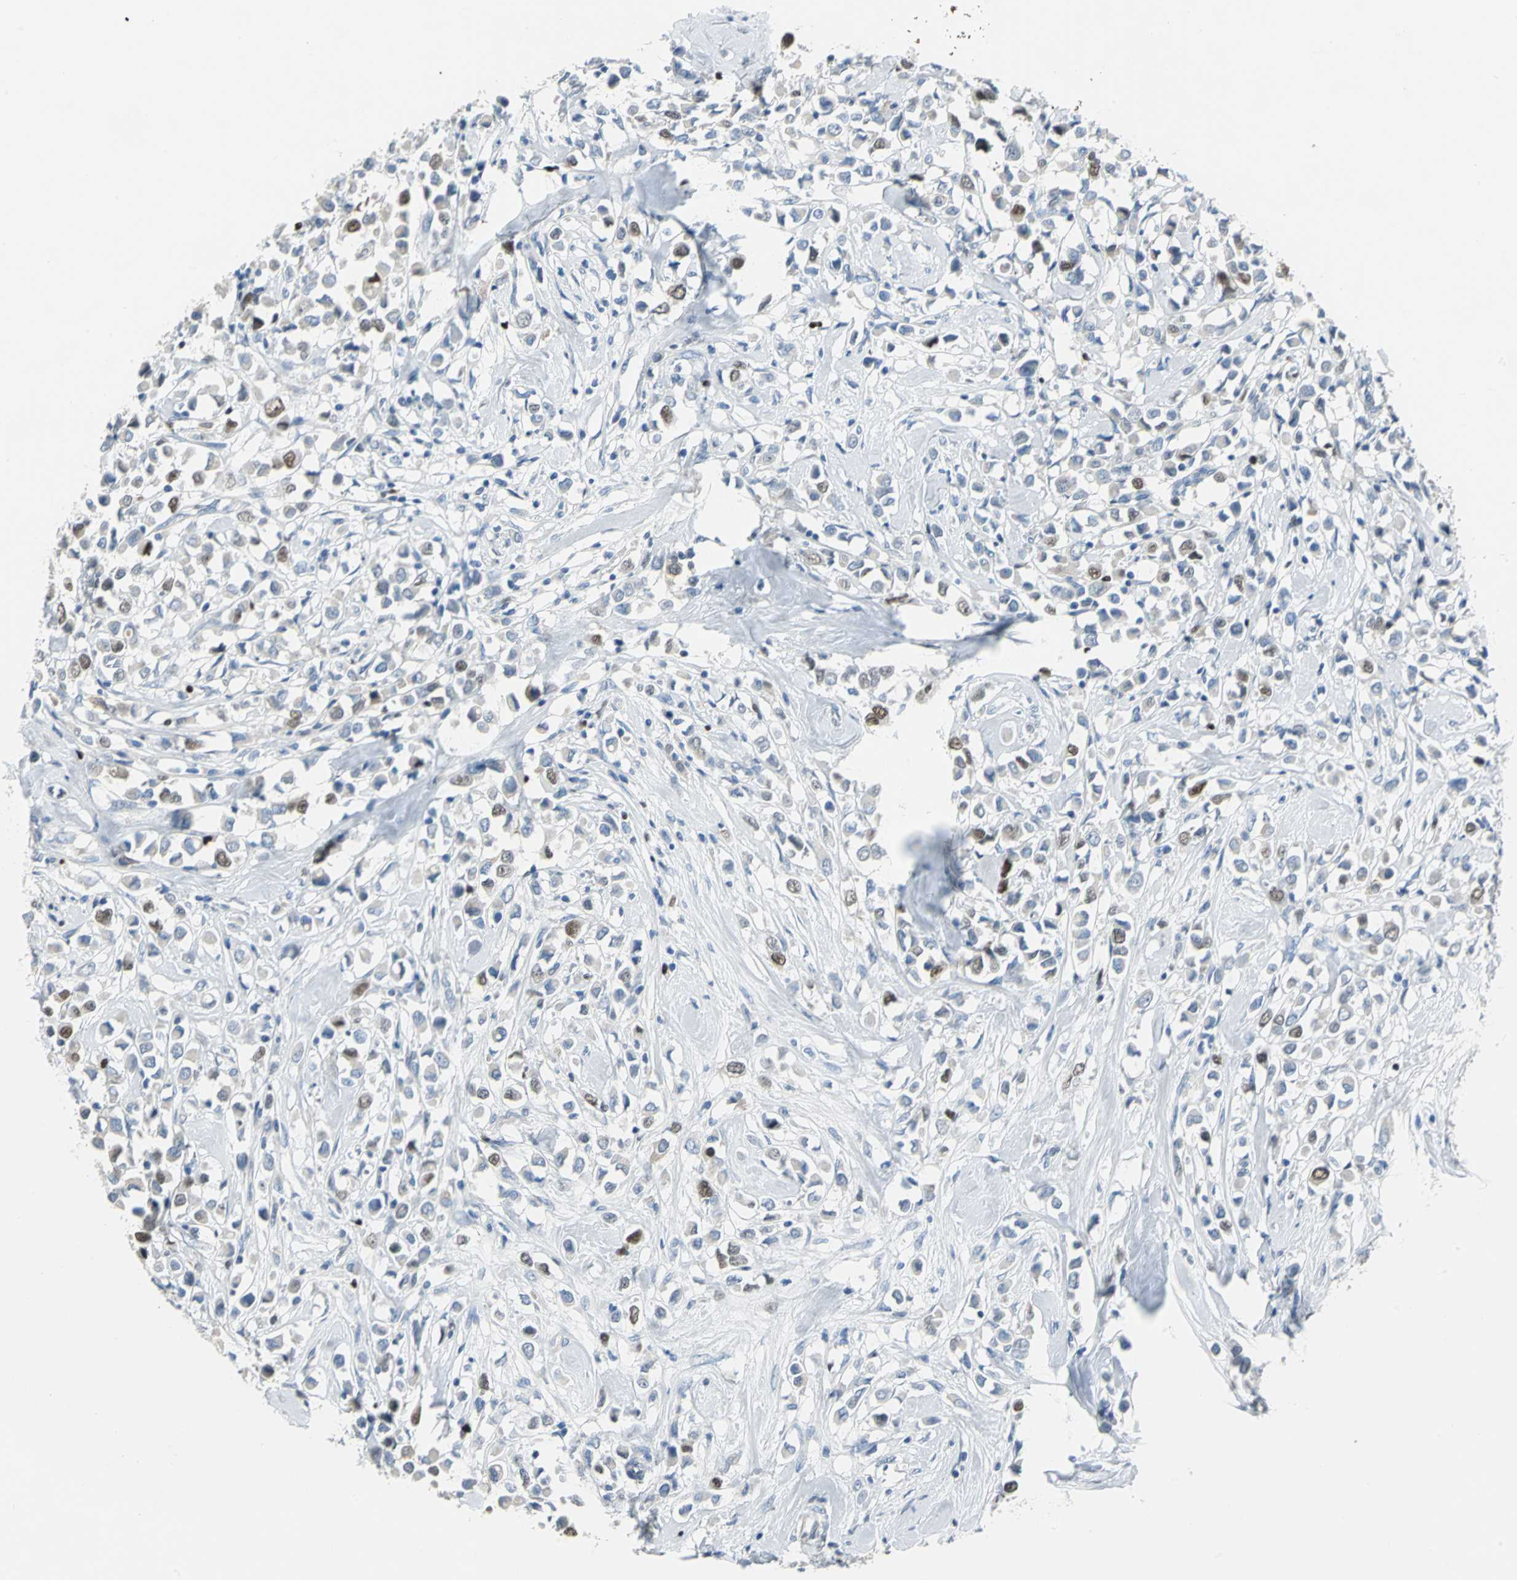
{"staining": {"intensity": "strong", "quantity": "<25%", "location": "nuclear"}, "tissue": "breast cancer", "cell_type": "Tumor cells", "image_type": "cancer", "snomed": [{"axis": "morphology", "description": "Duct carcinoma"}, {"axis": "topography", "description": "Breast"}], "caption": "Immunohistochemistry (DAB (3,3'-diaminobenzidine)) staining of human breast cancer shows strong nuclear protein staining in approximately <25% of tumor cells. (Stains: DAB (3,3'-diaminobenzidine) in brown, nuclei in blue, Microscopy: brightfield microscopy at high magnification).", "gene": "MCM4", "patient": {"sex": "female", "age": 61}}